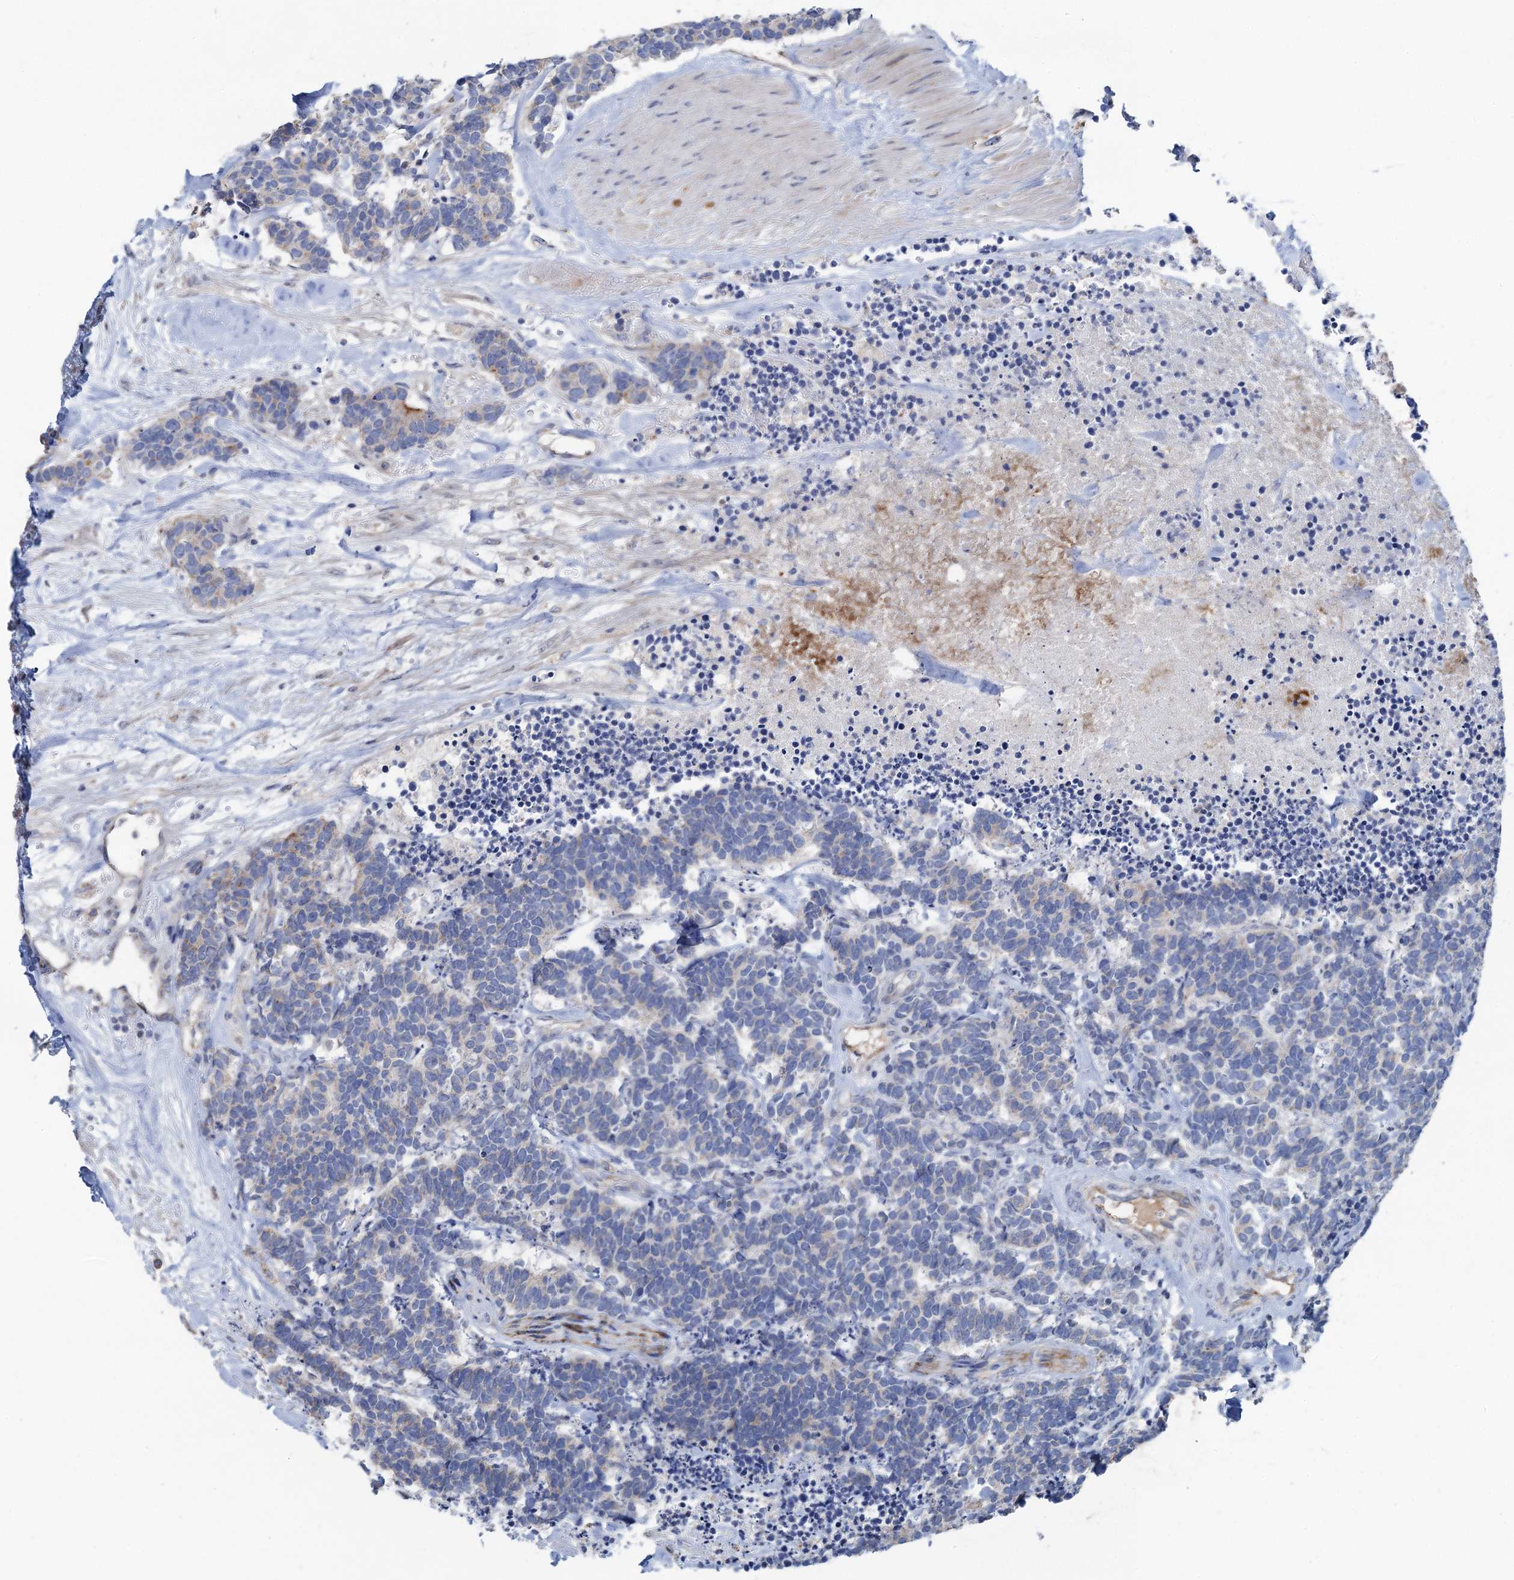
{"staining": {"intensity": "negative", "quantity": "none", "location": "none"}, "tissue": "carcinoid", "cell_type": "Tumor cells", "image_type": "cancer", "snomed": [{"axis": "morphology", "description": "Carcinoma, NOS"}, {"axis": "morphology", "description": "Carcinoid, malignant, NOS"}, {"axis": "topography", "description": "Urinary bladder"}], "caption": "This photomicrograph is of carcinoid stained with immunohistochemistry (IHC) to label a protein in brown with the nuclei are counter-stained blue. There is no expression in tumor cells.", "gene": "PLLP", "patient": {"sex": "male", "age": 57}}